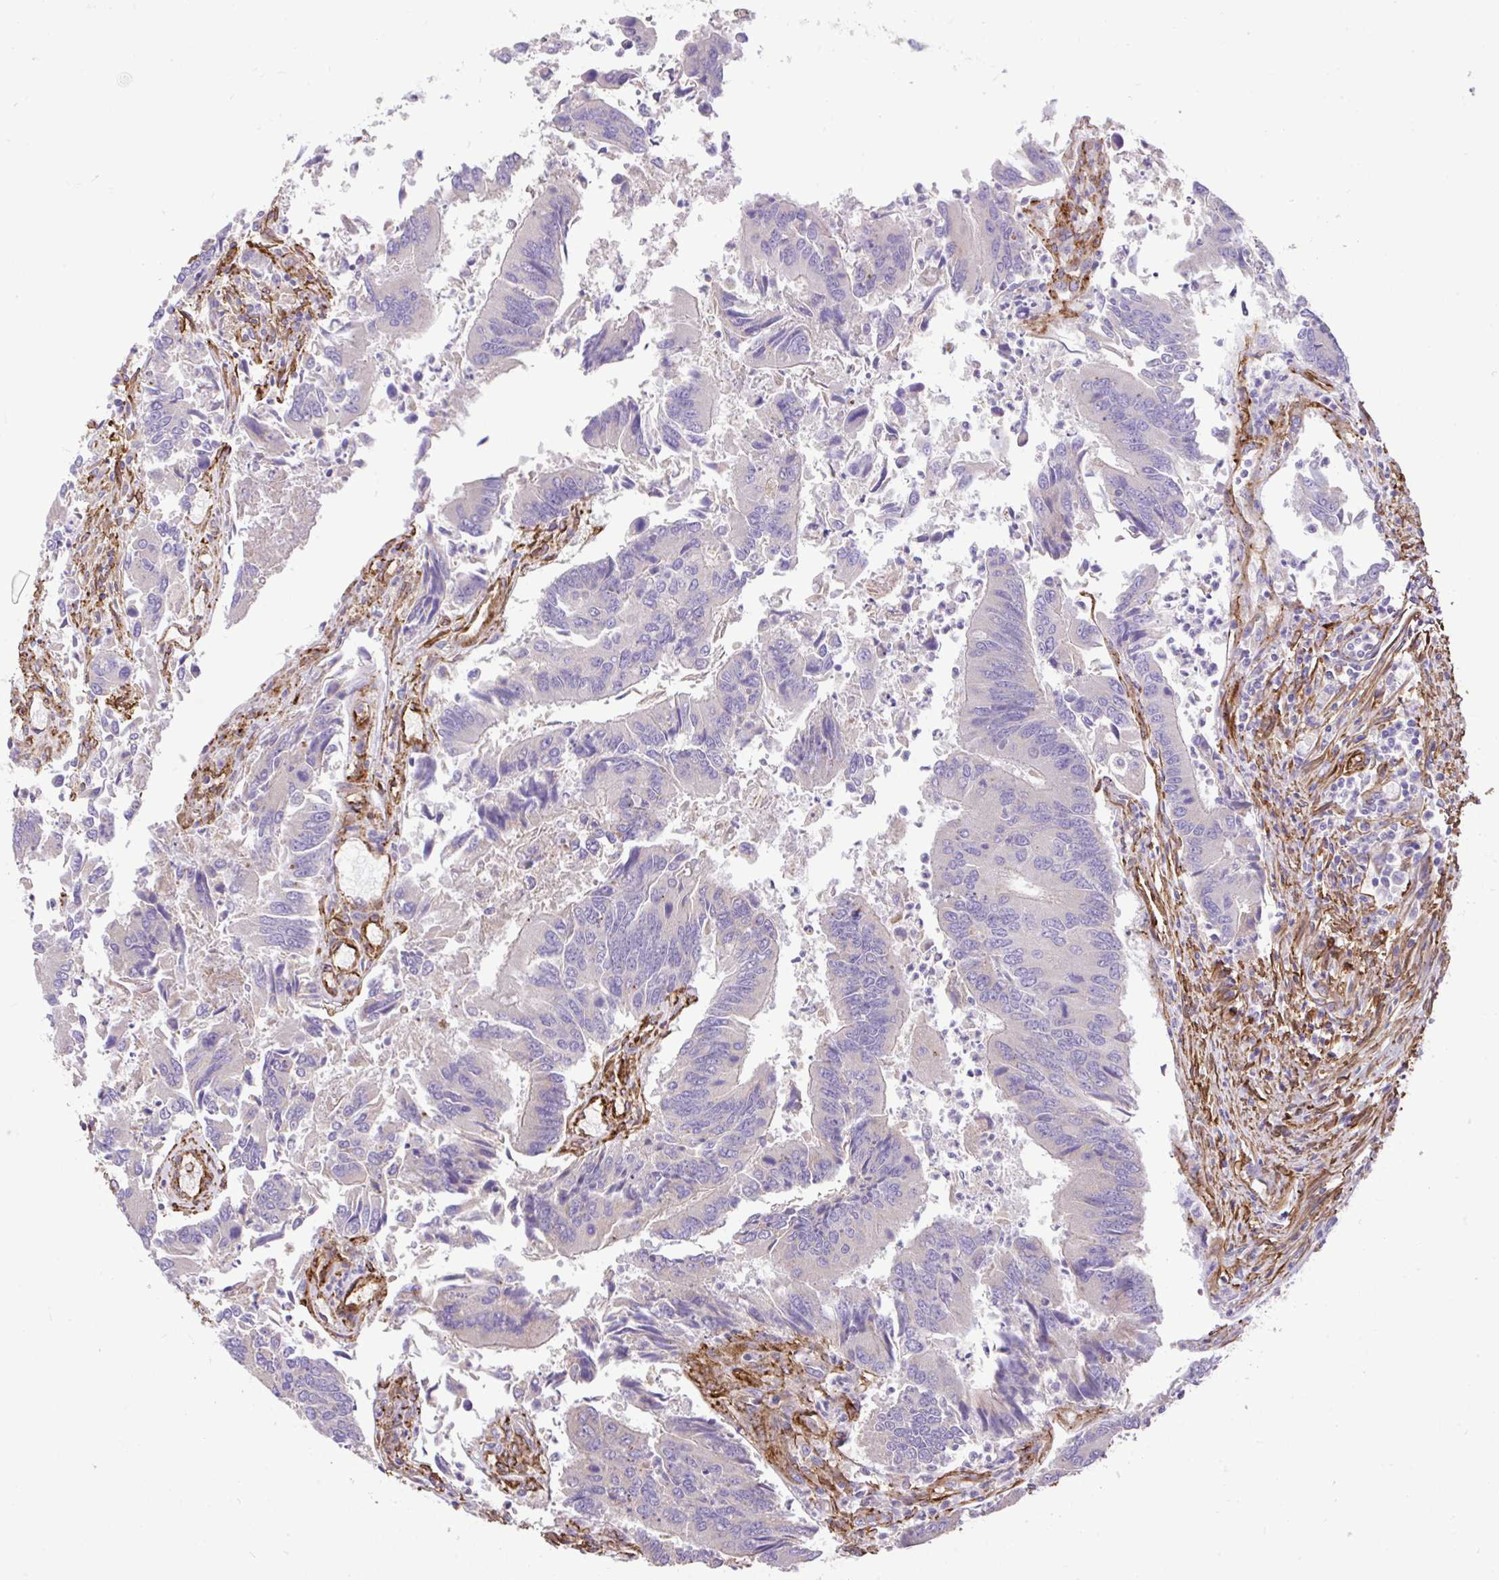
{"staining": {"intensity": "negative", "quantity": "none", "location": "none"}, "tissue": "colorectal cancer", "cell_type": "Tumor cells", "image_type": "cancer", "snomed": [{"axis": "morphology", "description": "Adenocarcinoma, NOS"}, {"axis": "topography", "description": "Colon"}], "caption": "Immunohistochemical staining of human adenocarcinoma (colorectal) exhibits no significant positivity in tumor cells.", "gene": "PTPRK", "patient": {"sex": "female", "age": 67}}